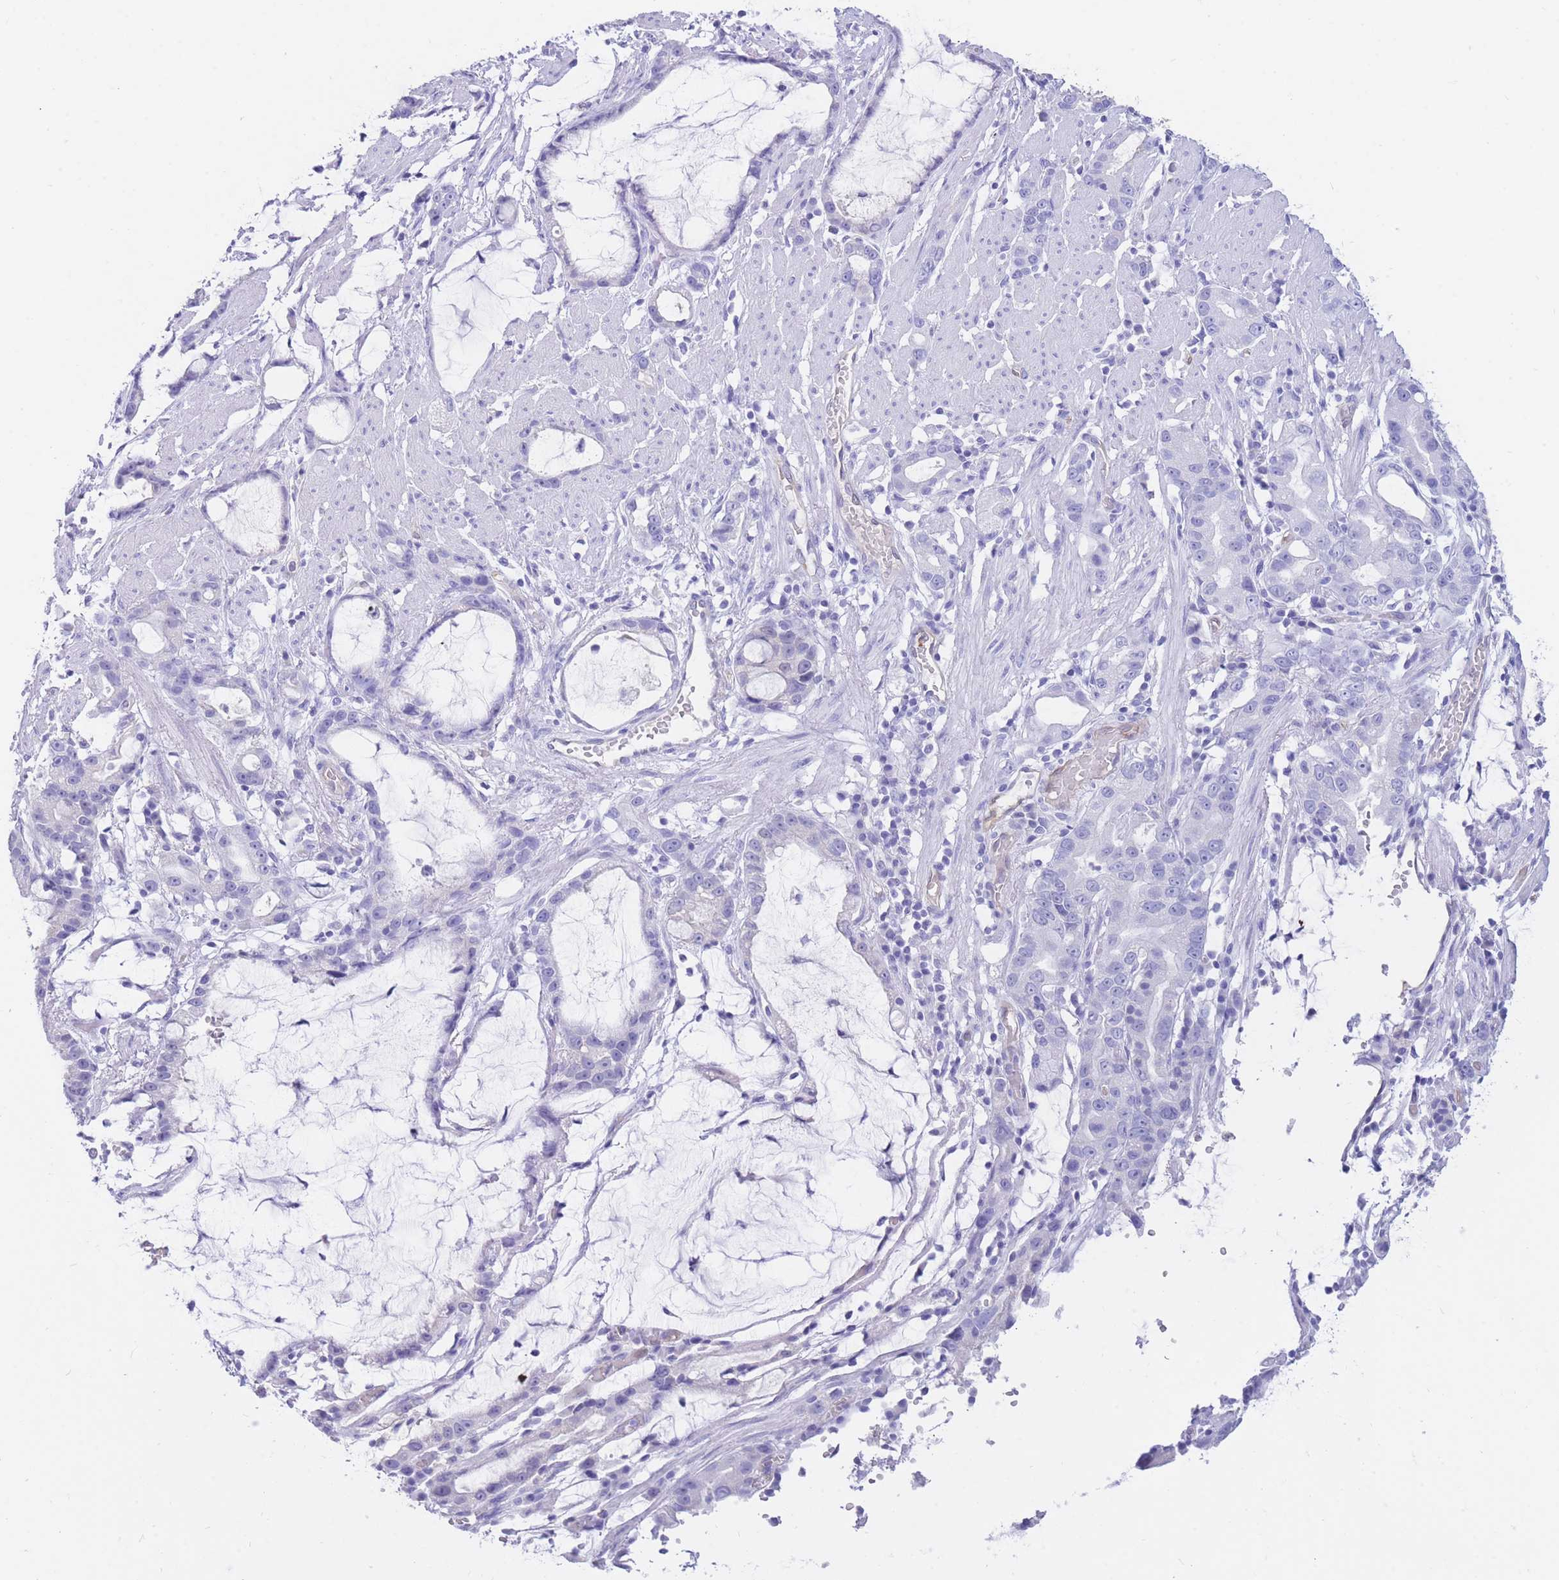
{"staining": {"intensity": "negative", "quantity": "none", "location": "none"}, "tissue": "stomach cancer", "cell_type": "Tumor cells", "image_type": "cancer", "snomed": [{"axis": "morphology", "description": "Adenocarcinoma, NOS"}, {"axis": "topography", "description": "Stomach"}], "caption": "A micrograph of adenocarcinoma (stomach) stained for a protein displays no brown staining in tumor cells.", "gene": "SULT1A1", "patient": {"sex": "male", "age": 55}}